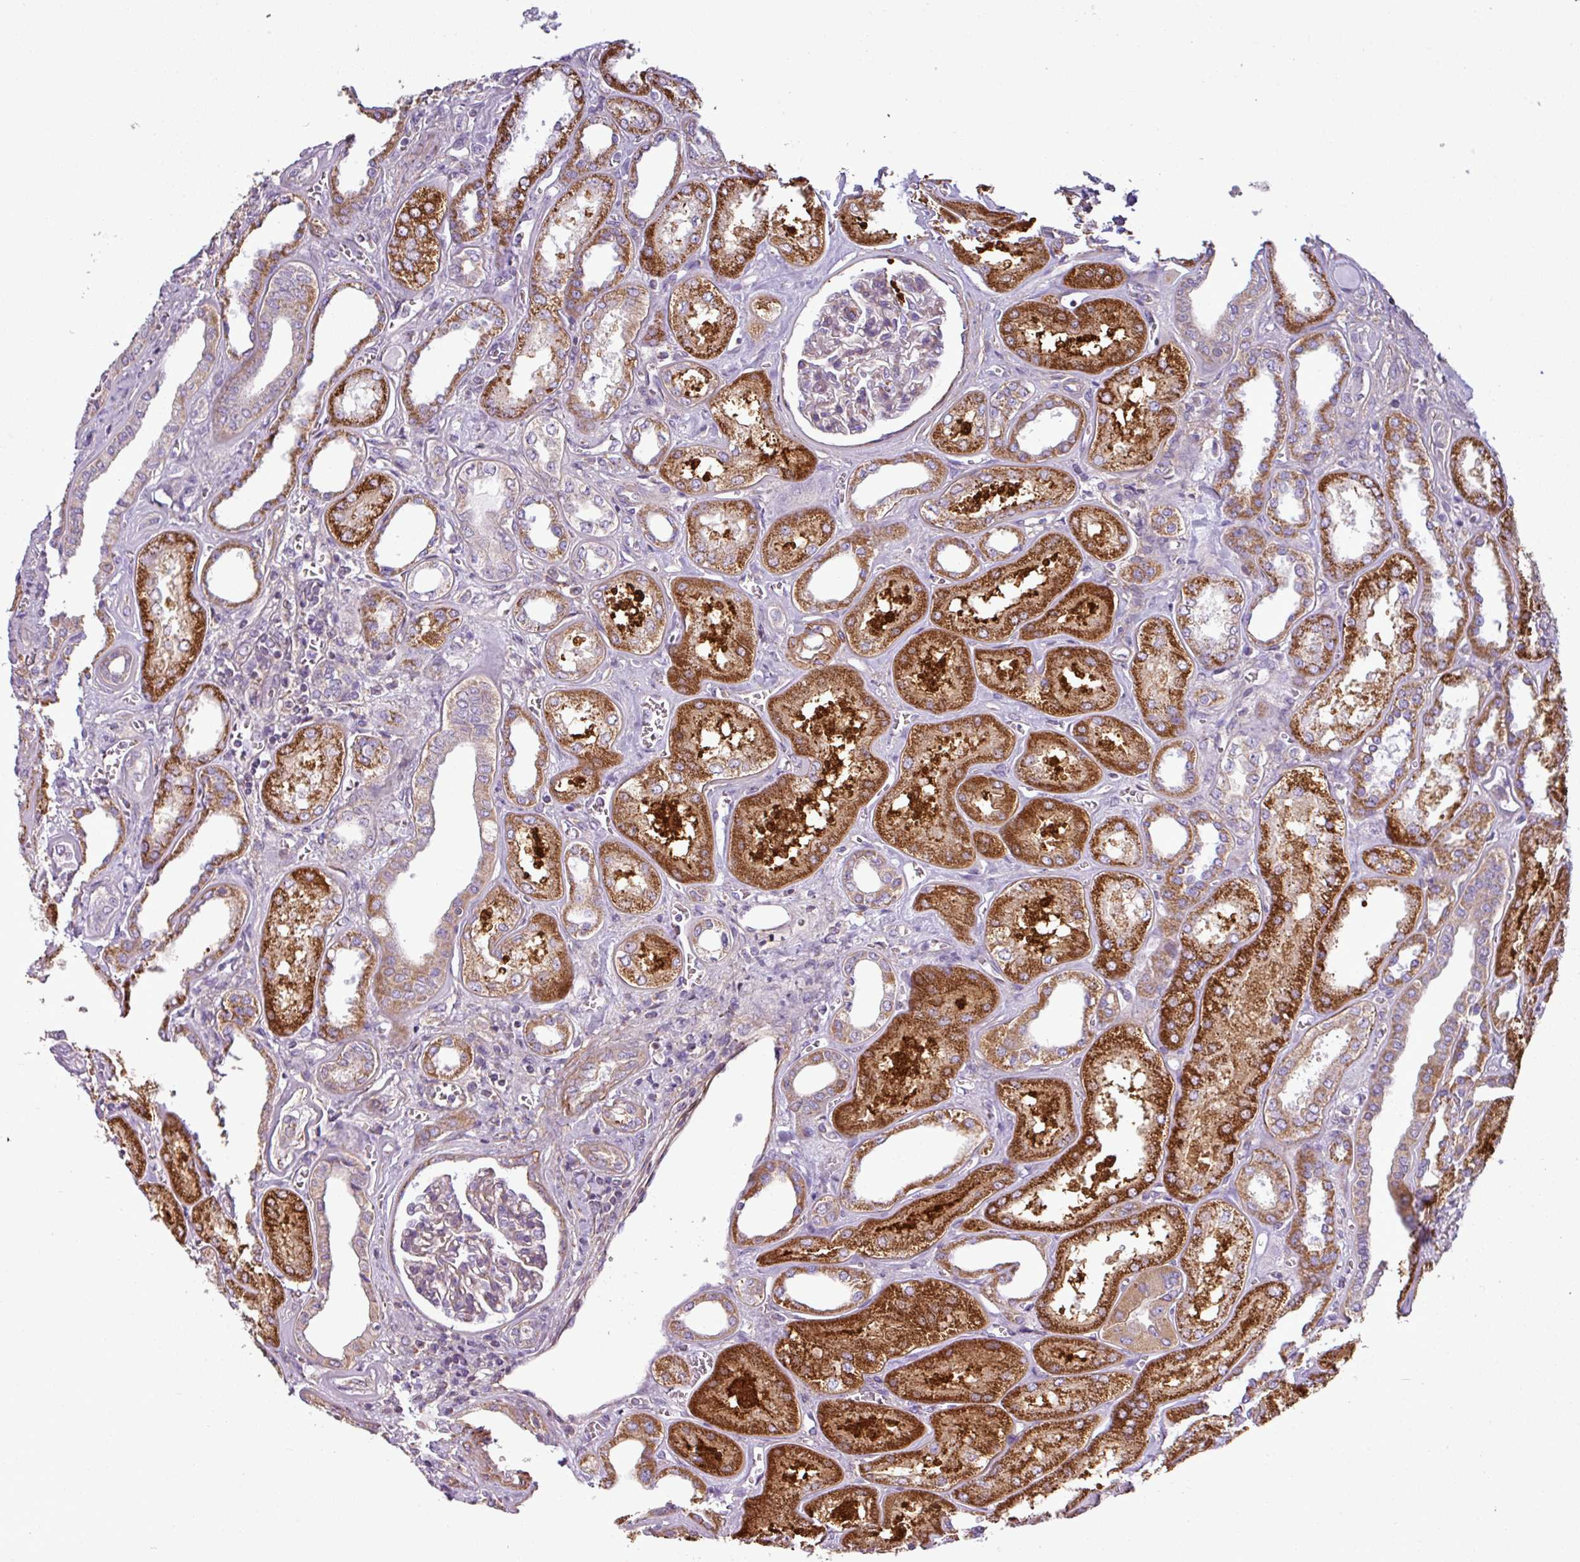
{"staining": {"intensity": "weak", "quantity": "<25%", "location": "cytoplasmic/membranous"}, "tissue": "kidney", "cell_type": "Cells in glomeruli", "image_type": "normal", "snomed": [{"axis": "morphology", "description": "Normal tissue, NOS"}, {"axis": "morphology", "description": "Adenocarcinoma, NOS"}, {"axis": "topography", "description": "Kidney"}], "caption": "This is a image of immunohistochemistry staining of unremarkable kidney, which shows no expression in cells in glomeruli. (DAB immunohistochemistry, high magnification).", "gene": "BTN2A2", "patient": {"sex": "female", "age": 68}}